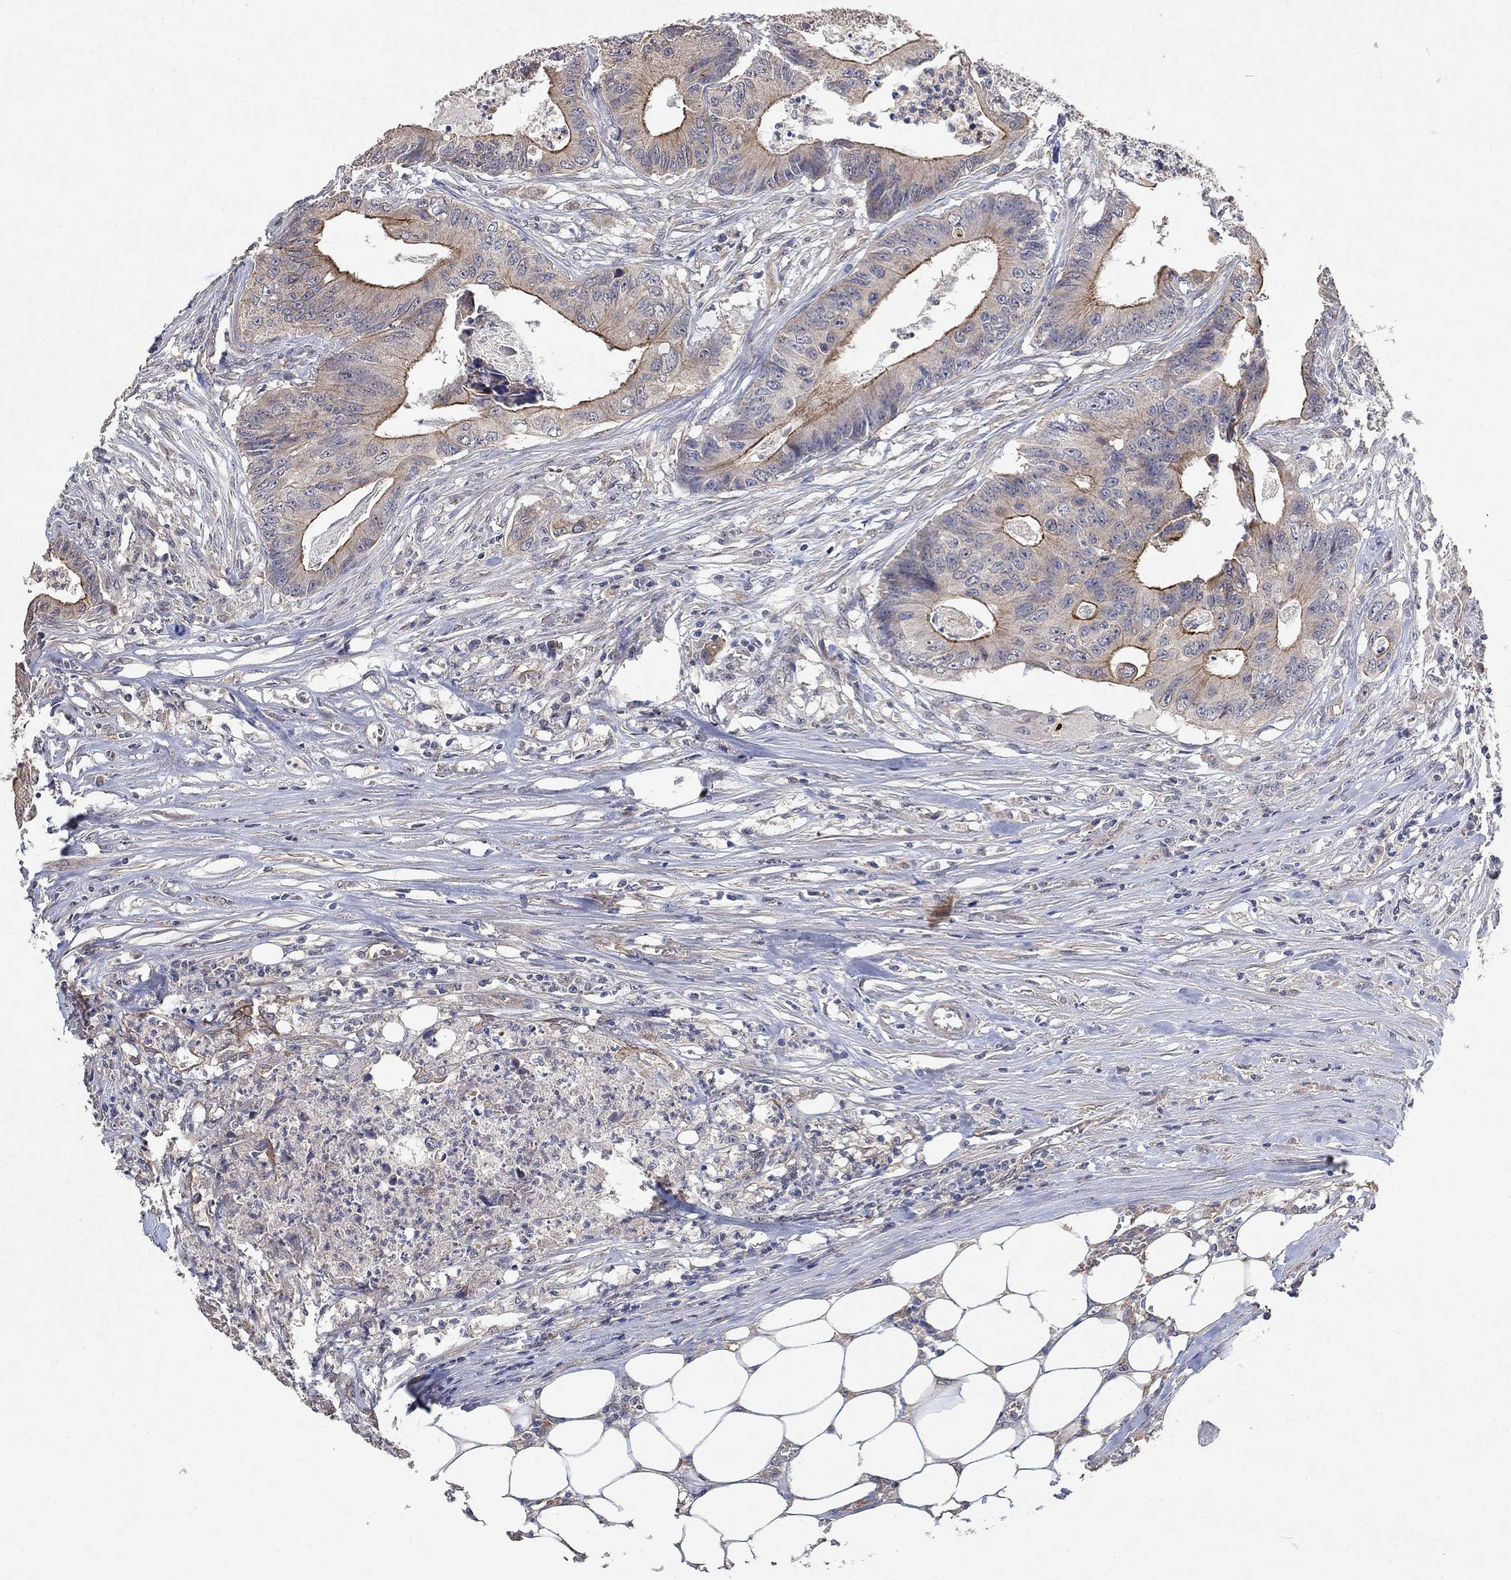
{"staining": {"intensity": "moderate", "quantity": "<25%", "location": "cytoplasmic/membranous"}, "tissue": "colorectal cancer", "cell_type": "Tumor cells", "image_type": "cancer", "snomed": [{"axis": "morphology", "description": "Adenocarcinoma, NOS"}, {"axis": "topography", "description": "Colon"}], "caption": "Immunohistochemistry staining of colorectal cancer (adenocarcinoma), which exhibits low levels of moderate cytoplasmic/membranous staining in approximately <25% of tumor cells indicating moderate cytoplasmic/membranous protein staining. The staining was performed using DAB (3,3'-diaminobenzidine) (brown) for protein detection and nuclei were counterstained in hematoxylin (blue).", "gene": "MCUR1", "patient": {"sex": "male", "age": 84}}